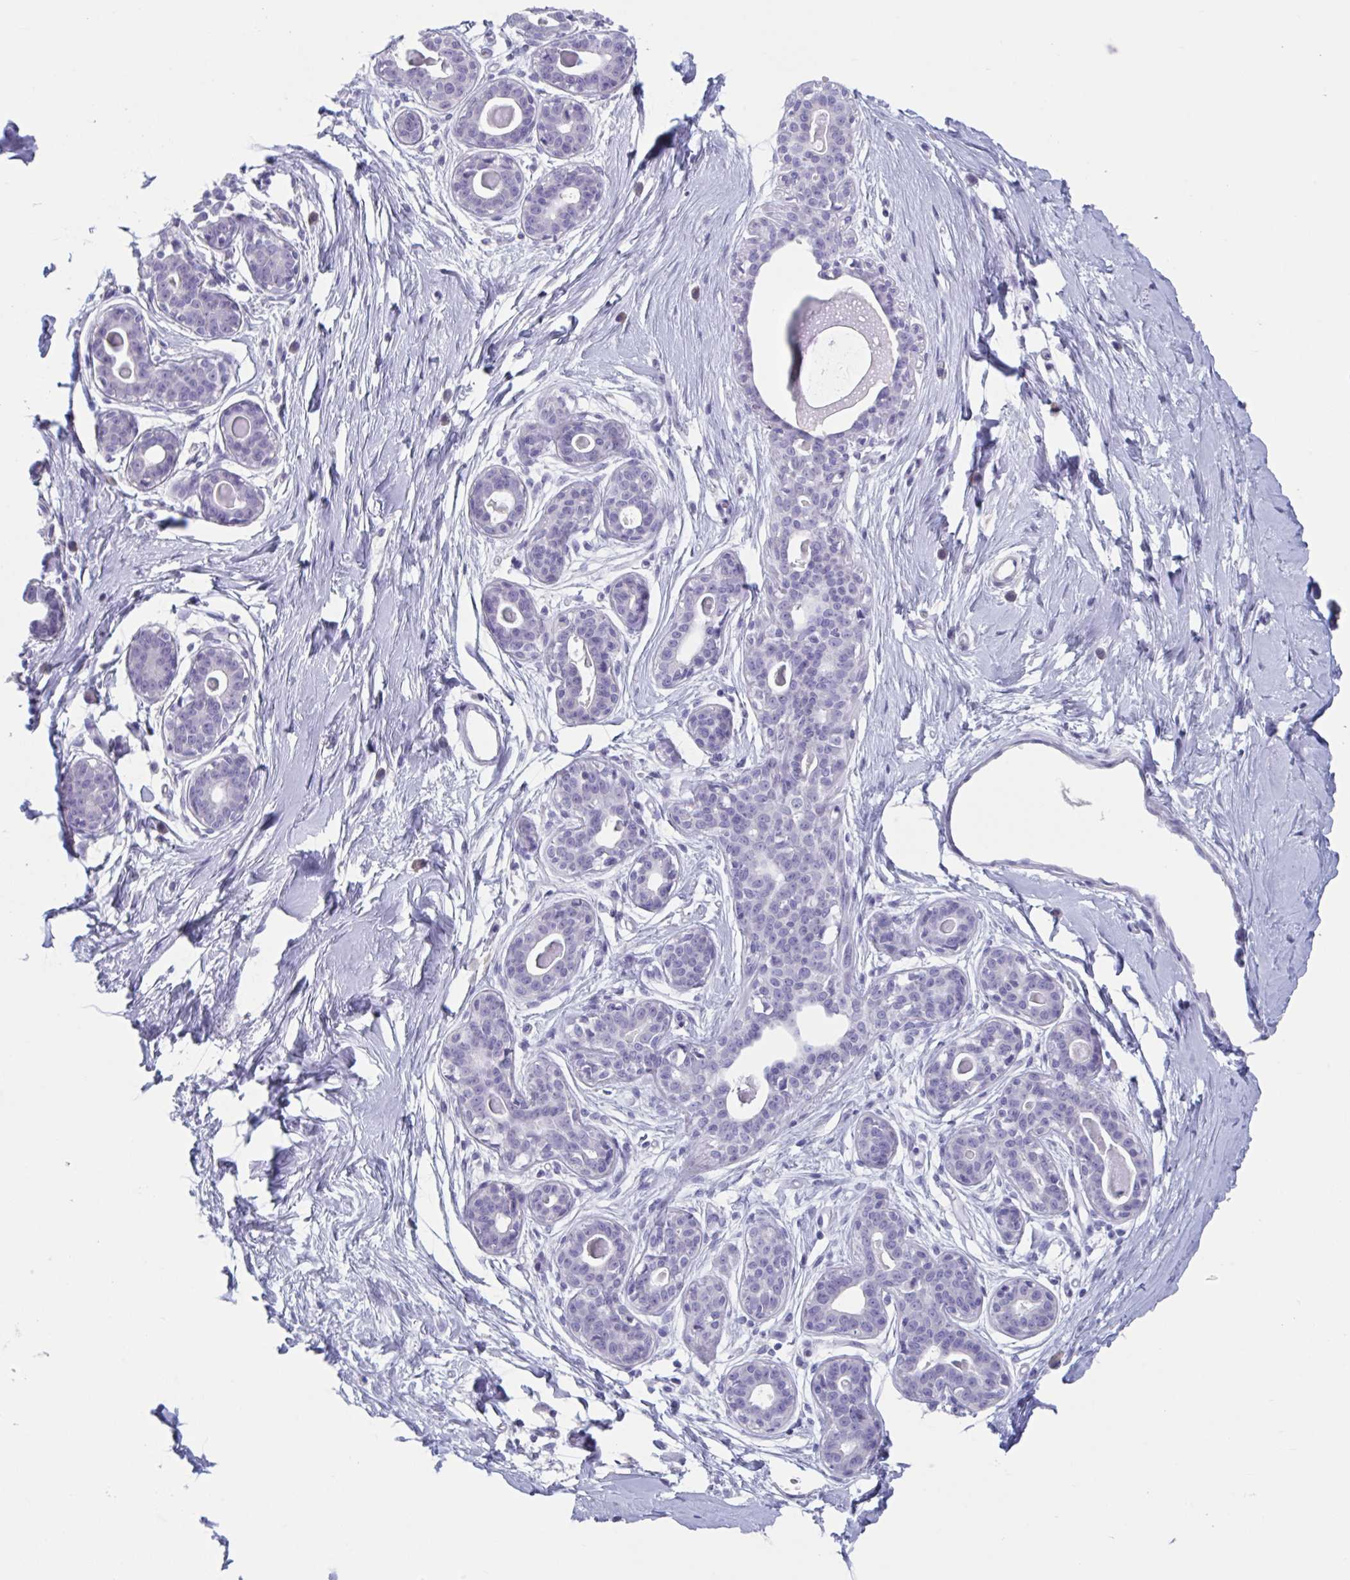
{"staining": {"intensity": "negative", "quantity": "none", "location": "none"}, "tissue": "breast", "cell_type": "Adipocytes", "image_type": "normal", "snomed": [{"axis": "morphology", "description": "Normal tissue, NOS"}, {"axis": "topography", "description": "Breast"}], "caption": "Image shows no significant protein expression in adipocytes of normal breast.", "gene": "HSD11B2", "patient": {"sex": "female", "age": 45}}